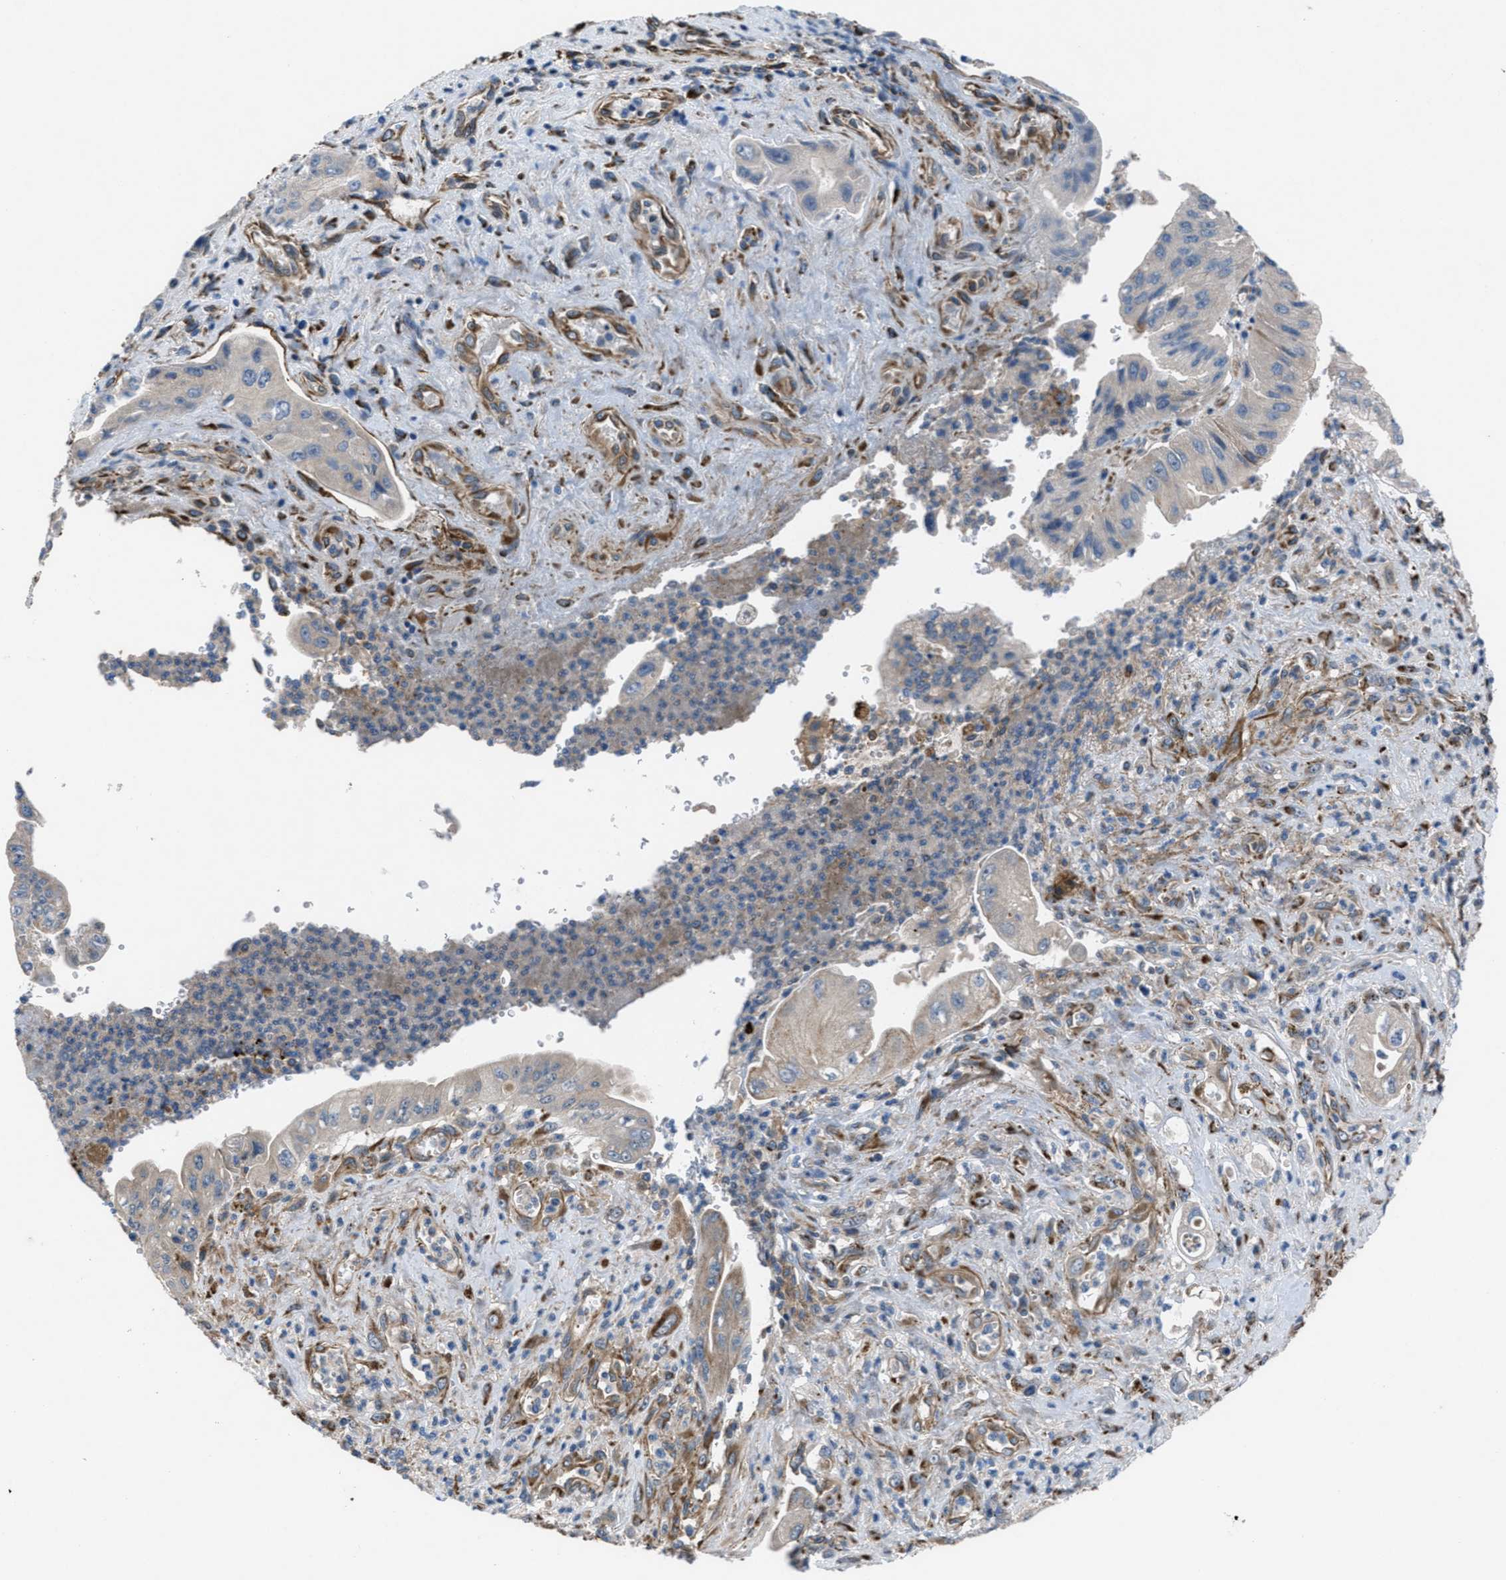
{"staining": {"intensity": "weak", "quantity": "25%-75%", "location": "cytoplasmic/membranous"}, "tissue": "pancreatic cancer", "cell_type": "Tumor cells", "image_type": "cancer", "snomed": [{"axis": "morphology", "description": "Adenocarcinoma, NOS"}, {"axis": "topography", "description": "Pancreas"}], "caption": "An immunohistochemistry (IHC) micrograph of tumor tissue is shown. Protein staining in brown shows weak cytoplasmic/membranous positivity in adenocarcinoma (pancreatic) within tumor cells.", "gene": "SLC6A9", "patient": {"sex": "female", "age": 73}}